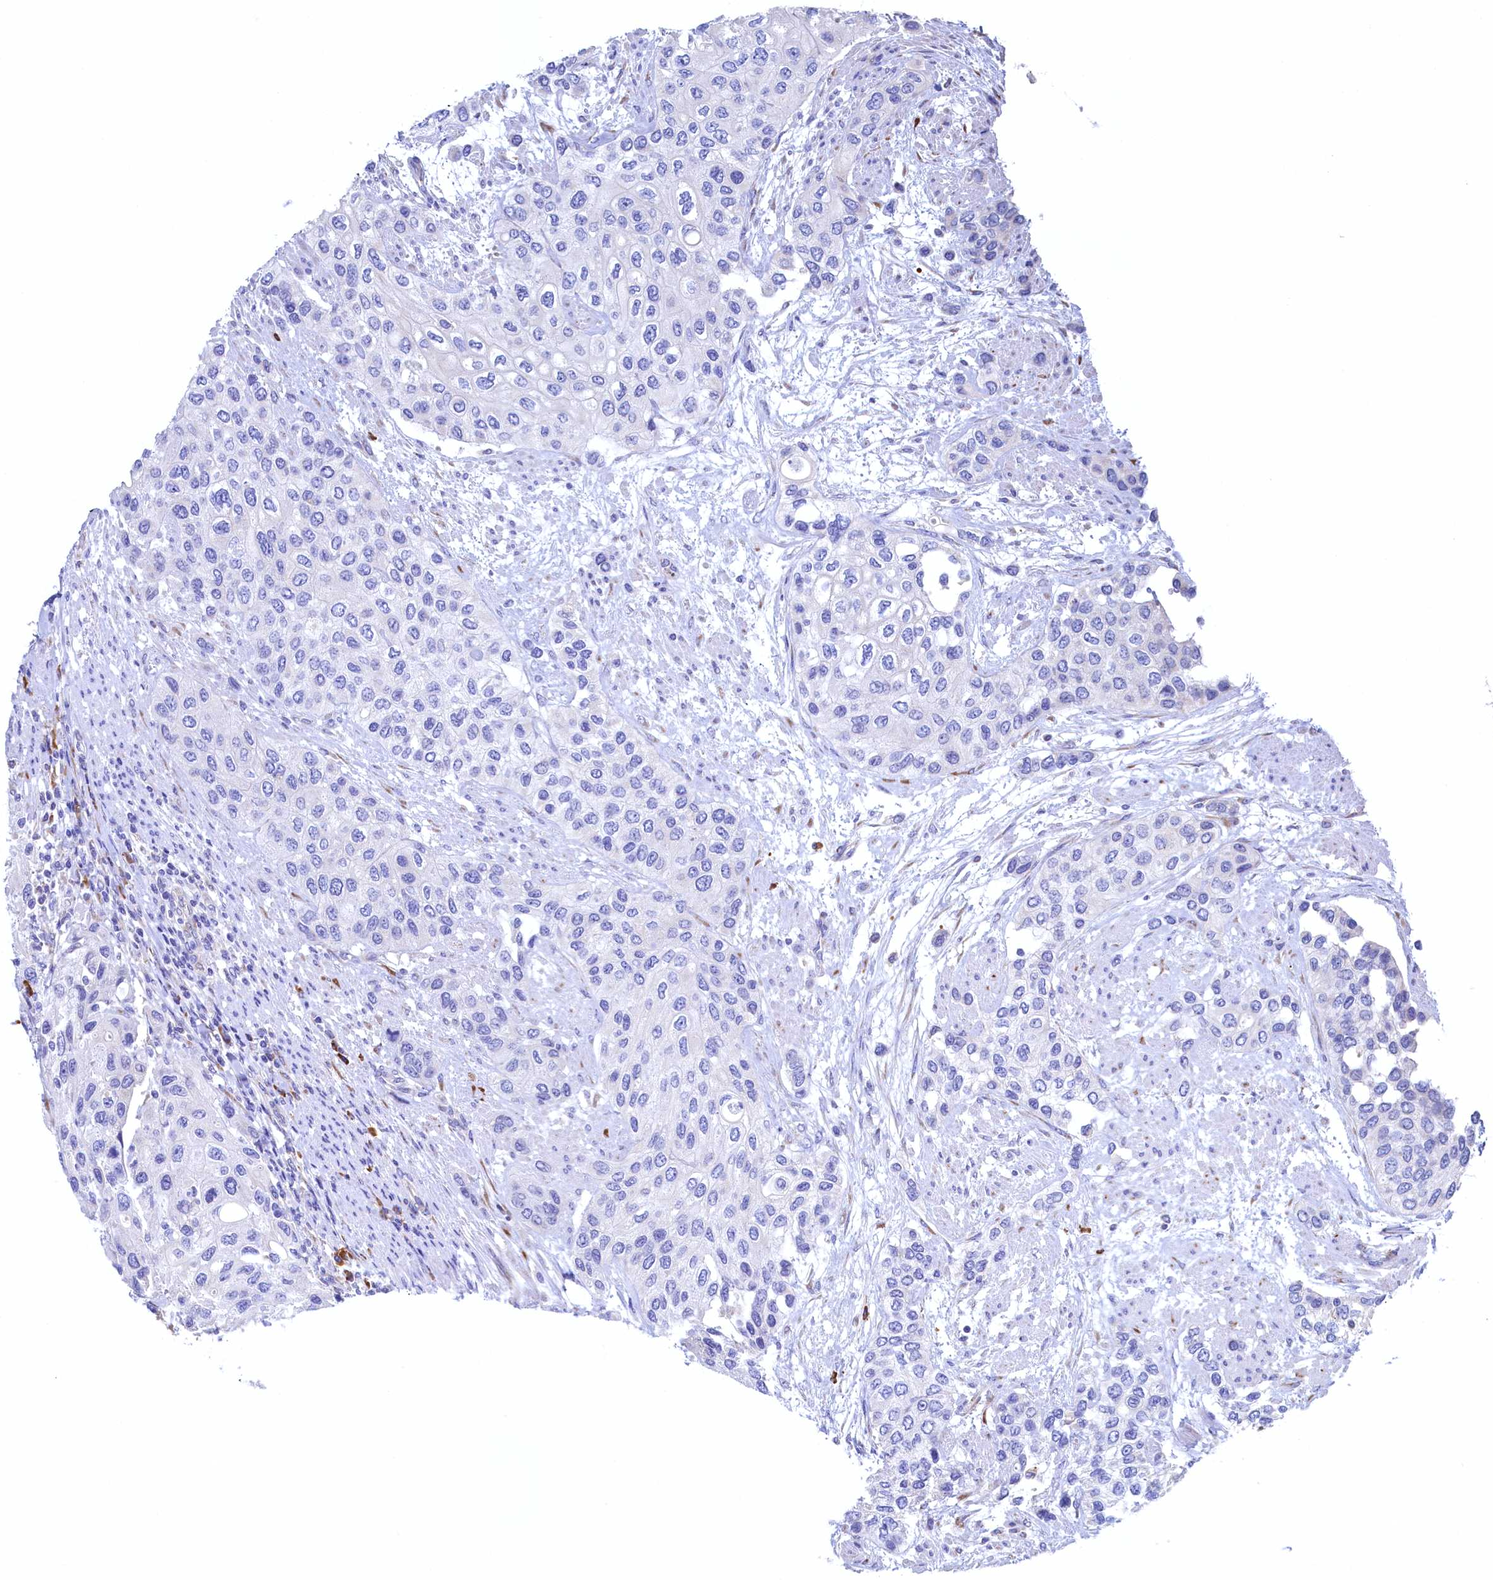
{"staining": {"intensity": "negative", "quantity": "none", "location": "none"}, "tissue": "urothelial cancer", "cell_type": "Tumor cells", "image_type": "cancer", "snomed": [{"axis": "morphology", "description": "Normal tissue, NOS"}, {"axis": "morphology", "description": "Urothelial carcinoma, High grade"}, {"axis": "topography", "description": "Vascular tissue"}, {"axis": "topography", "description": "Urinary bladder"}], "caption": "The photomicrograph shows no significant positivity in tumor cells of urothelial cancer. (DAB IHC, high magnification).", "gene": "CBLIF", "patient": {"sex": "female", "age": 56}}